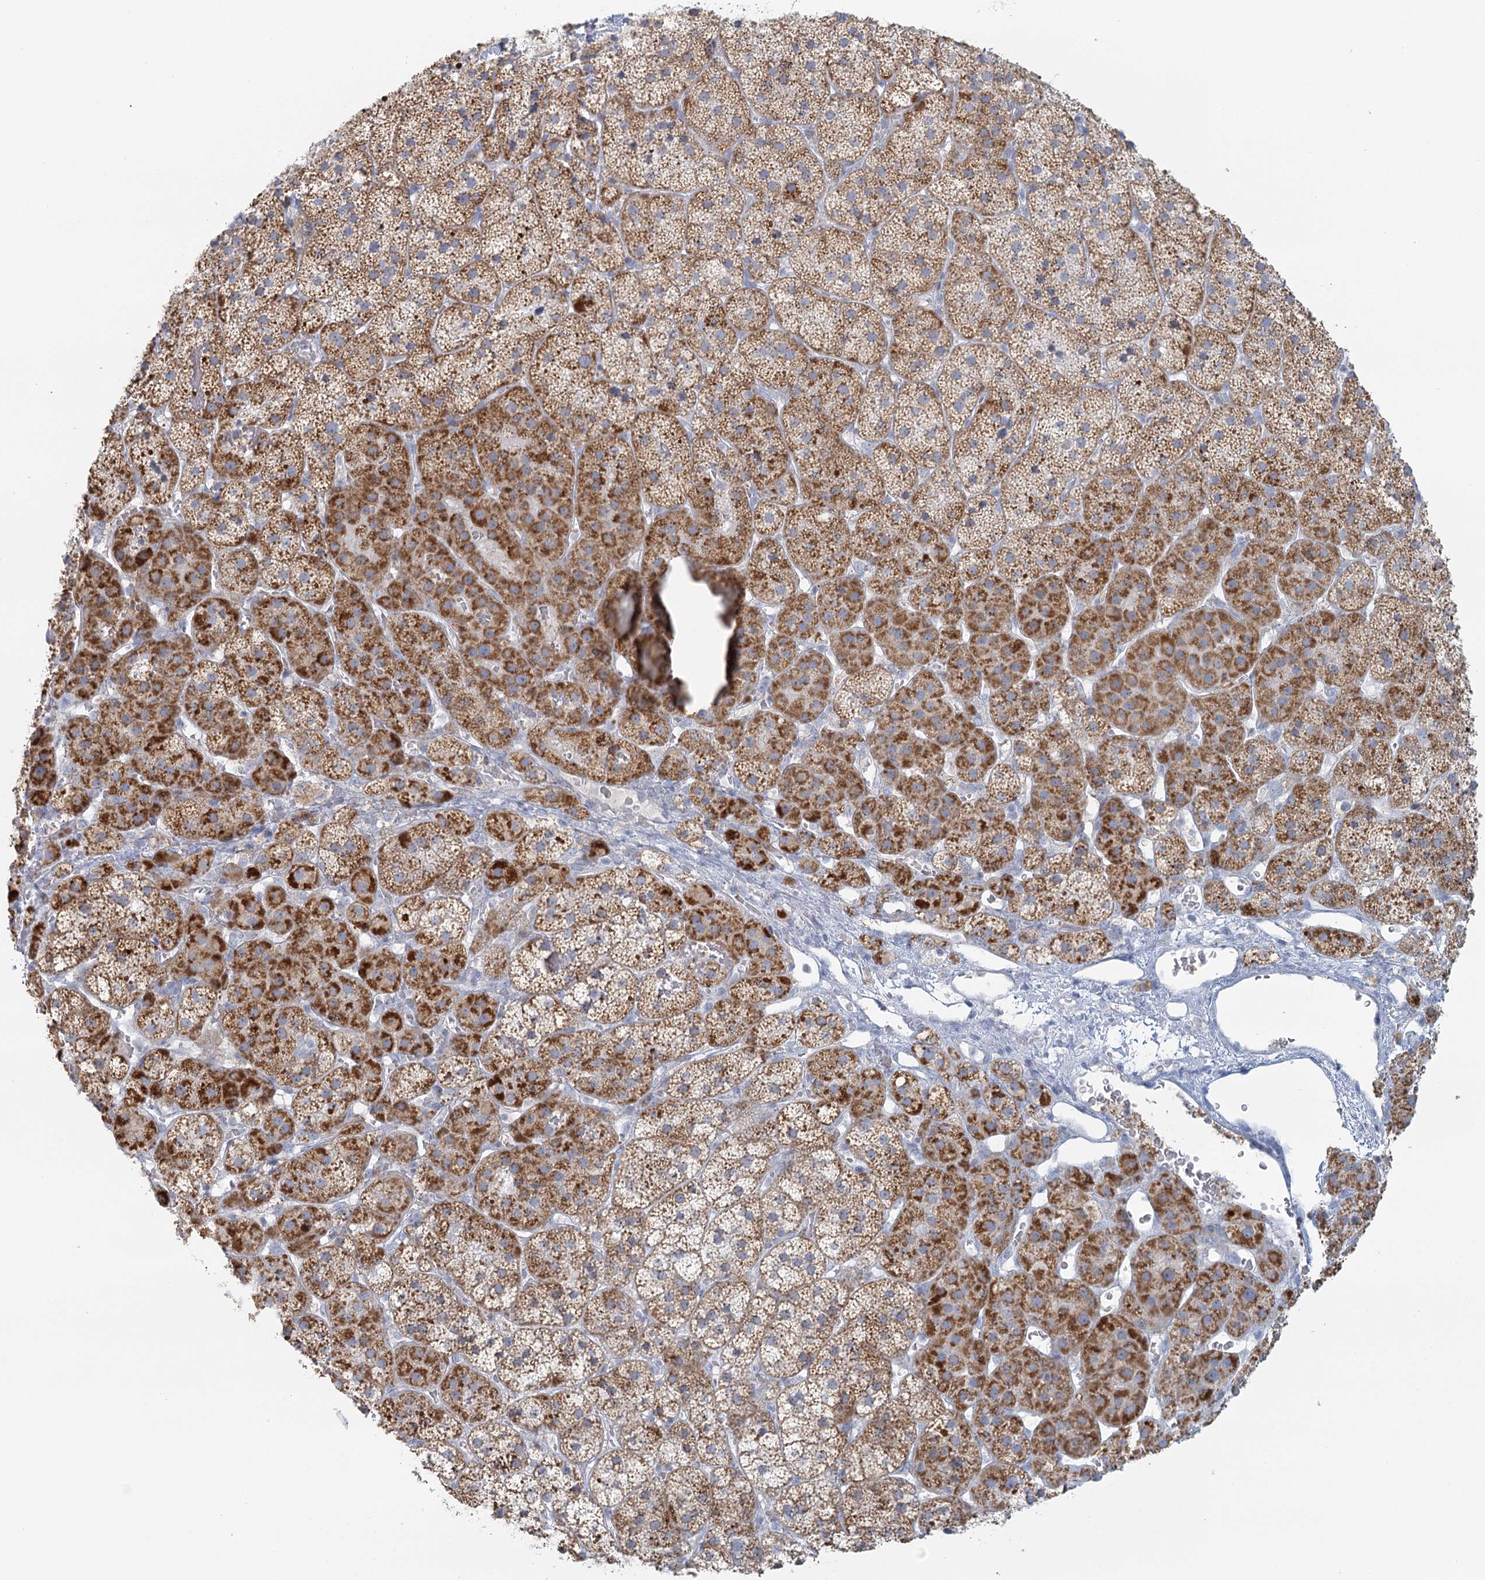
{"staining": {"intensity": "strong", "quantity": "25%-75%", "location": "cytoplasmic/membranous"}, "tissue": "adrenal gland", "cell_type": "Glandular cells", "image_type": "normal", "snomed": [{"axis": "morphology", "description": "Normal tissue, NOS"}, {"axis": "topography", "description": "Adrenal gland"}], "caption": "Immunohistochemical staining of unremarkable human adrenal gland reveals strong cytoplasmic/membranous protein positivity in approximately 25%-75% of glandular cells.", "gene": "BPHL", "patient": {"sex": "female", "age": 44}}